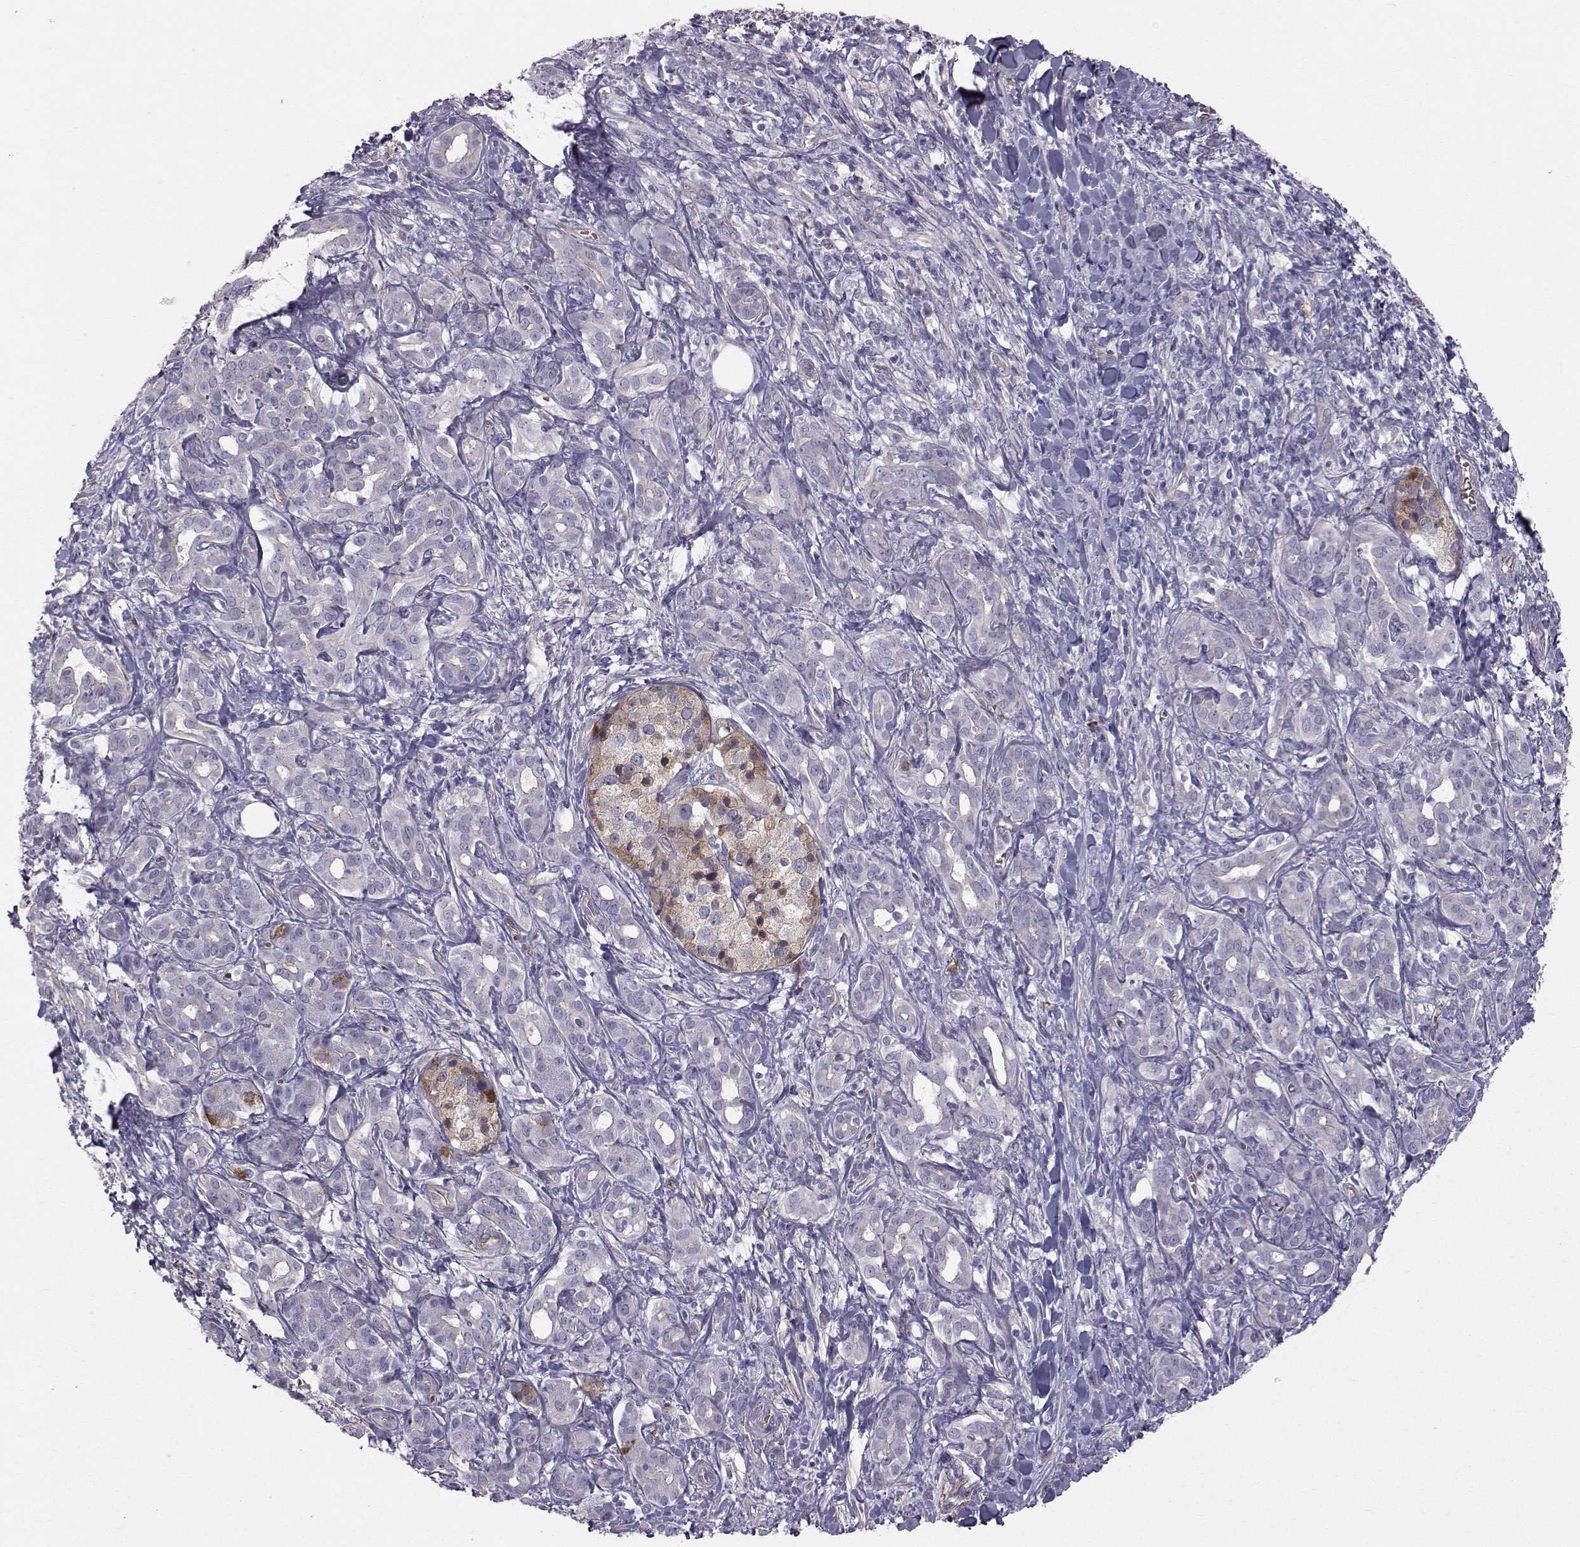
{"staining": {"intensity": "negative", "quantity": "none", "location": "none"}, "tissue": "pancreatic cancer", "cell_type": "Tumor cells", "image_type": "cancer", "snomed": [{"axis": "morphology", "description": "Adenocarcinoma, NOS"}, {"axis": "topography", "description": "Pancreas"}], "caption": "This is a photomicrograph of IHC staining of pancreatic cancer, which shows no staining in tumor cells.", "gene": "QPCT", "patient": {"sex": "male", "age": 61}}